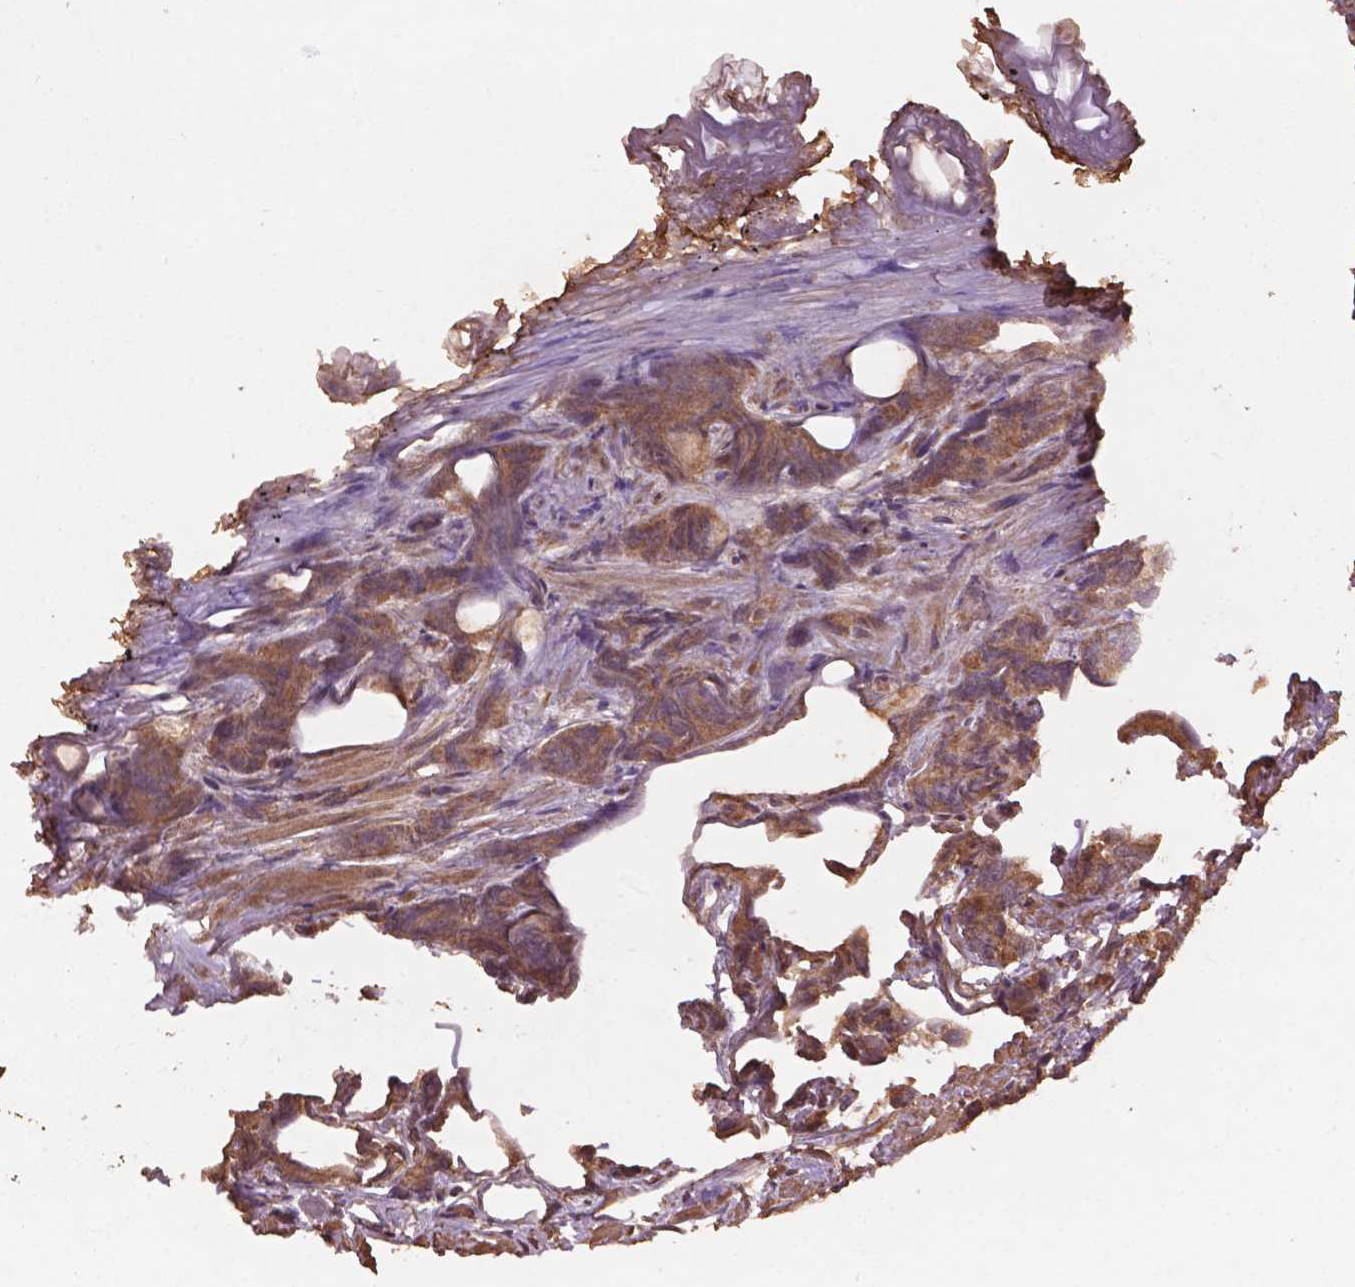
{"staining": {"intensity": "weak", "quantity": ">75%", "location": "cytoplasmic/membranous"}, "tissue": "prostate cancer", "cell_type": "Tumor cells", "image_type": "cancer", "snomed": [{"axis": "morphology", "description": "Adenocarcinoma, High grade"}, {"axis": "topography", "description": "Prostate"}], "caption": "A high-resolution histopathology image shows IHC staining of prostate cancer, which shows weak cytoplasmic/membranous expression in approximately >75% of tumor cells.", "gene": "BABAM1", "patient": {"sex": "male", "age": 90}}